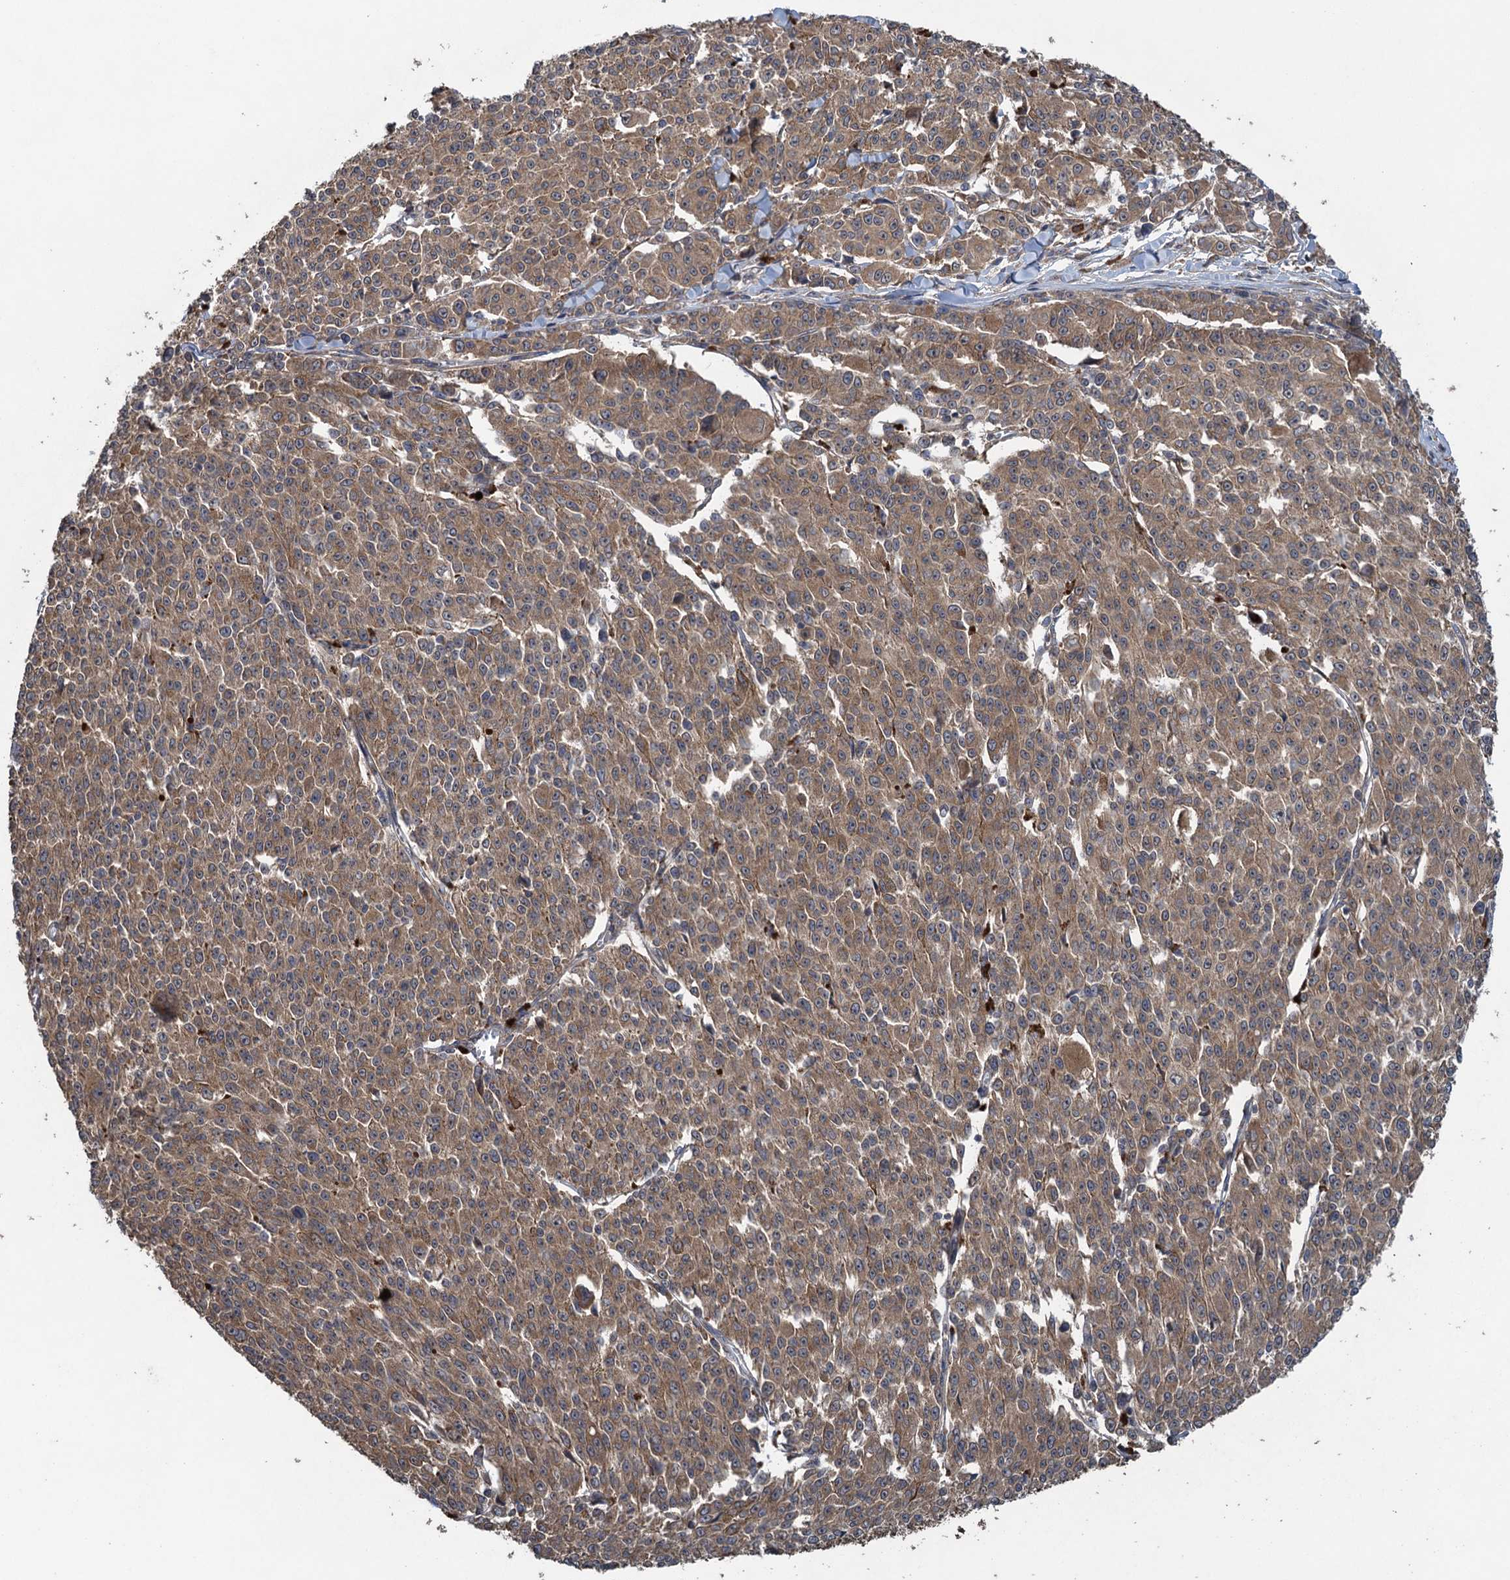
{"staining": {"intensity": "moderate", "quantity": ">75%", "location": "cytoplasmic/membranous"}, "tissue": "melanoma", "cell_type": "Tumor cells", "image_type": "cancer", "snomed": [{"axis": "morphology", "description": "Malignant melanoma, NOS"}, {"axis": "topography", "description": "Skin"}], "caption": "Brown immunohistochemical staining in malignant melanoma reveals moderate cytoplasmic/membranous expression in approximately >75% of tumor cells. The staining was performed using DAB, with brown indicating positive protein expression. Nuclei are stained blue with hematoxylin.", "gene": "CNTN5", "patient": {"sex": "female", "age": 52}}